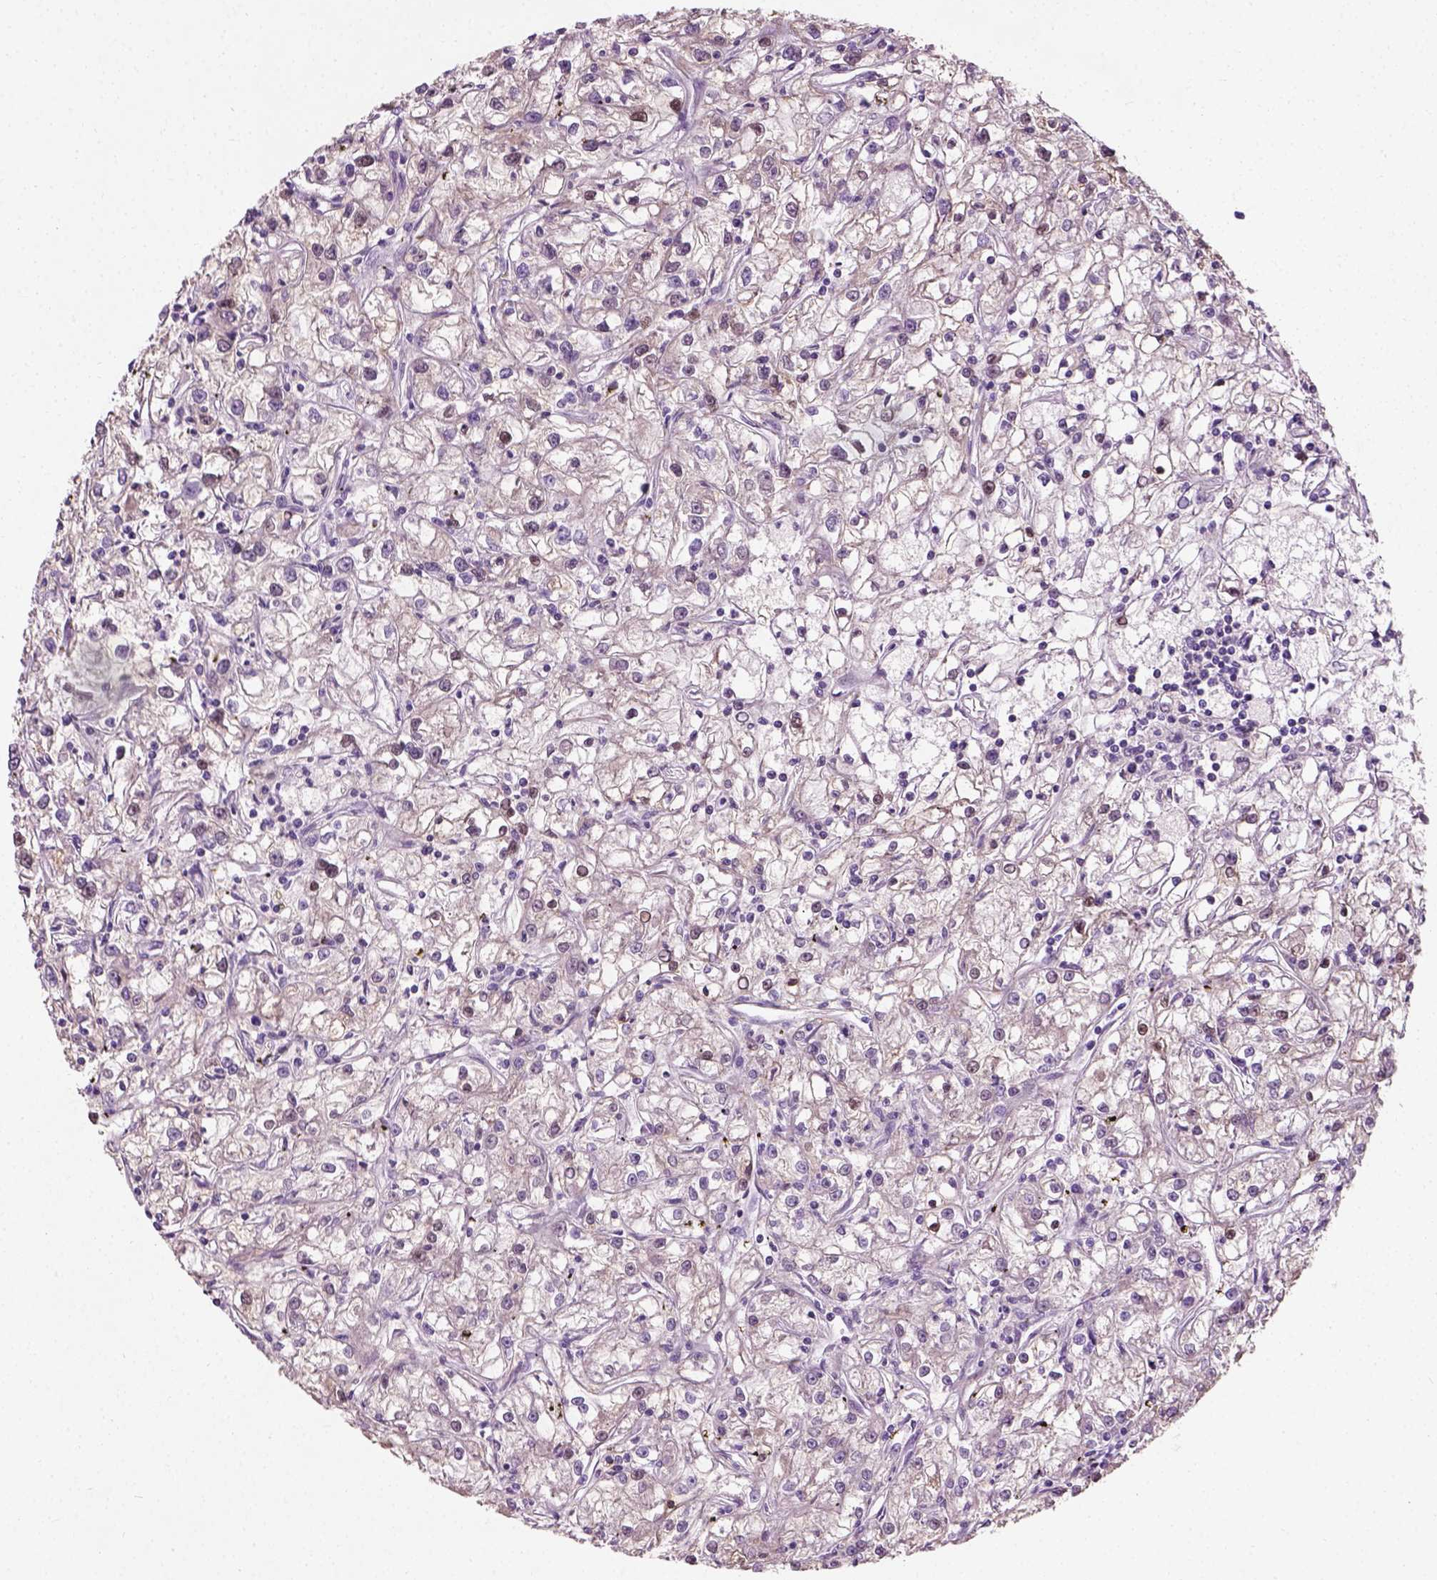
{"staining": {"intensity": "strong", "quantity": "<25%", "location": "cytoplasmic/membranous,nuclear"}, "tissue": "renal cancer", "cell_type": "Tumor cells", "image_type": "cancer", "snomed": [{"axis": "morphology", "description": "Adenocarcinoma, NOS"}, {"axis": "topography", "description": "Kidney"}], "caption": "Protein expression analysis of renal adenocarcinoma shows strong cytoplasmic/membranous and nuclear positivity in approximately <25% of tumor cells.", "gene": "PKP3", "patient": {"sex": "female", "age": 59}}